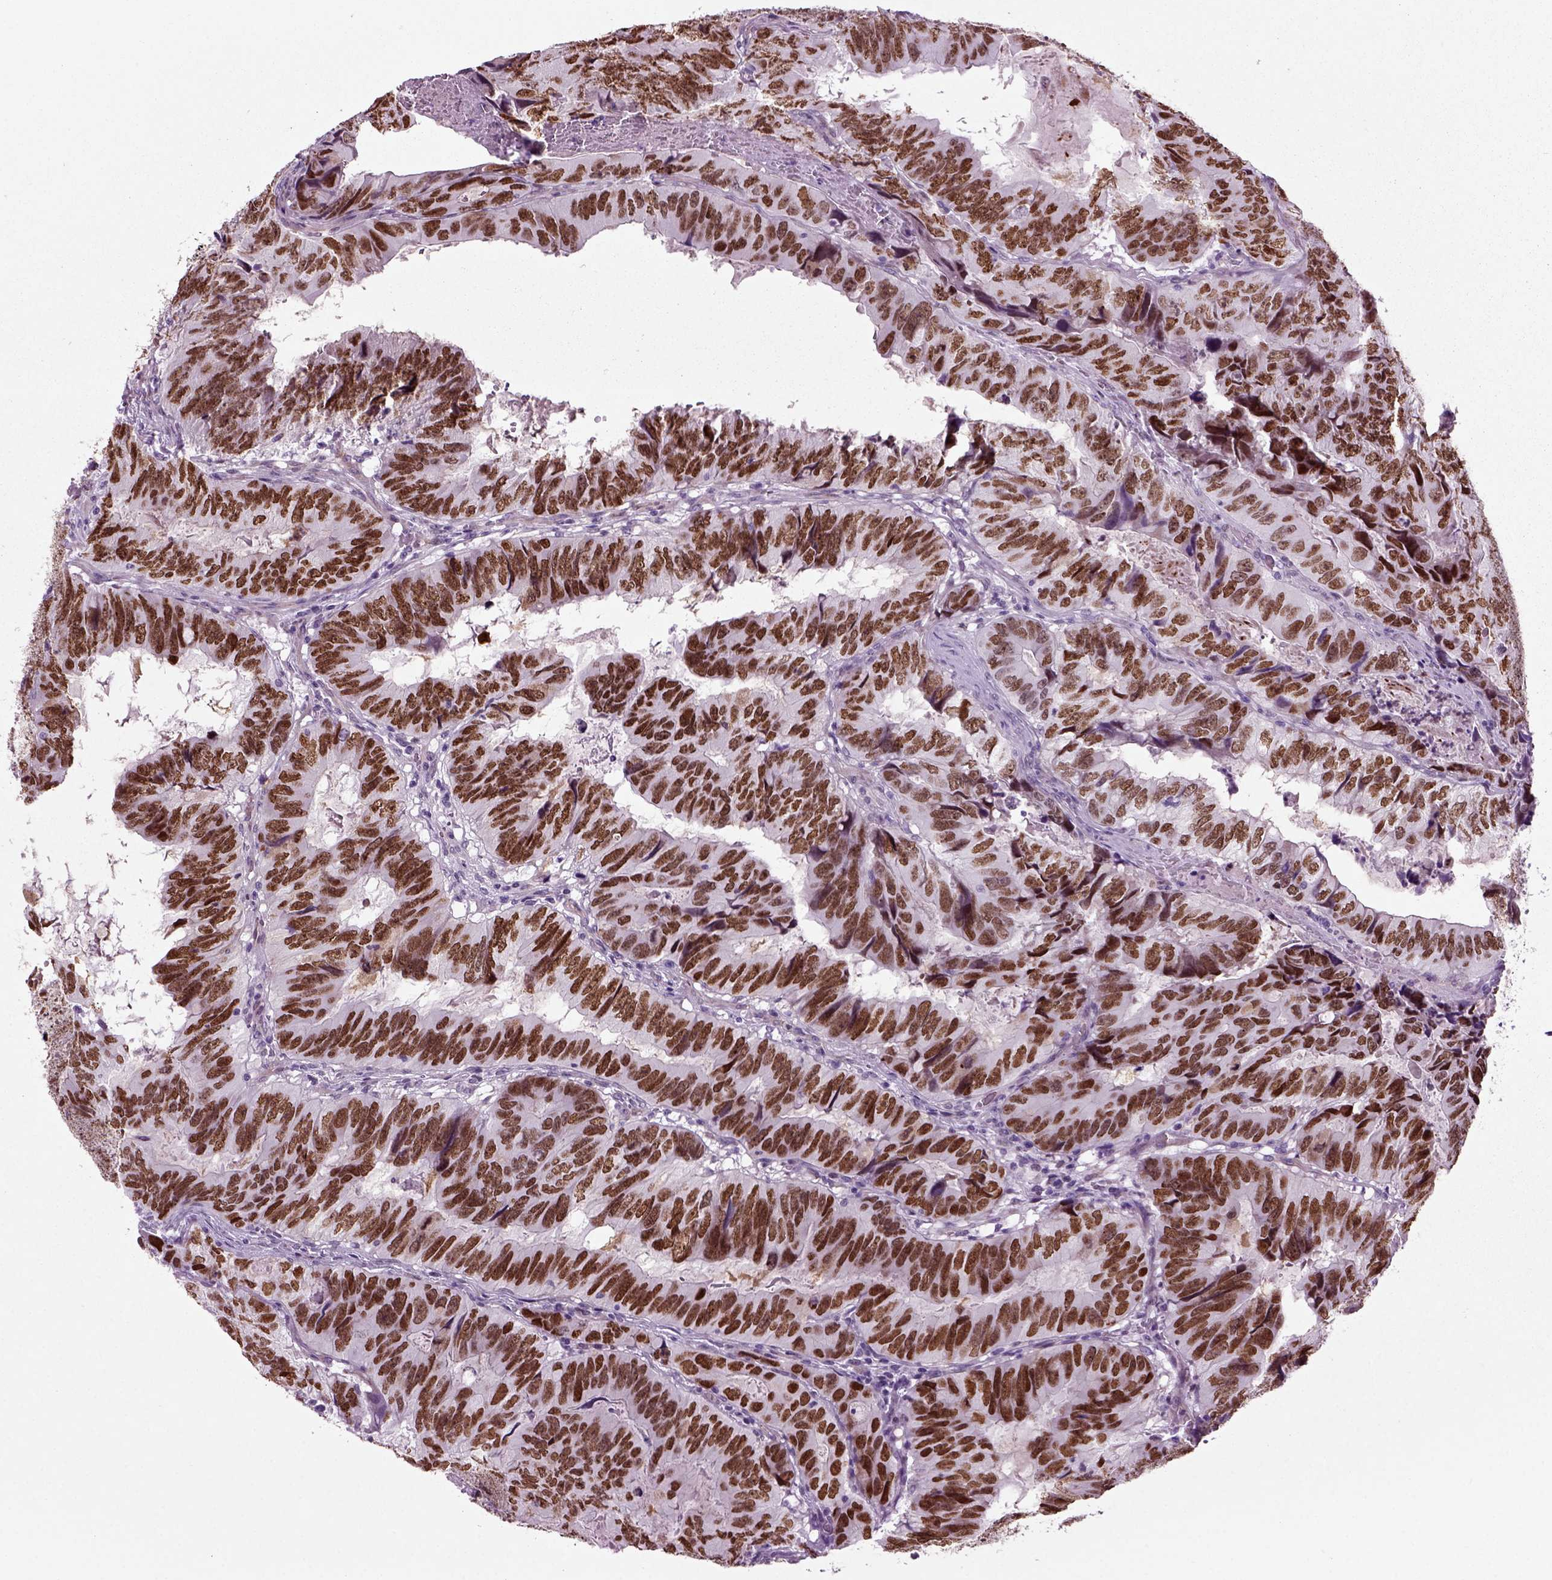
{"staining": {"intensity": "strong", "quantity": ">75%", "location": "nuclear"}, "tissue": "colorectal cancer", "cell_type": "Tumor cells", "image_type": "cancer", "snomed": [{"axis": "morphology", "description": "Adenocarcinoma, NOS"}, {"axis": "topography", "description": "Colon"}], "caption": "Protein expression analysis of colorectal cancer exhibits strong nuclear staining in about >75% of tumor cells.", "gene": "ARID3A", "patient": {"sex": "male", "age": 79}}